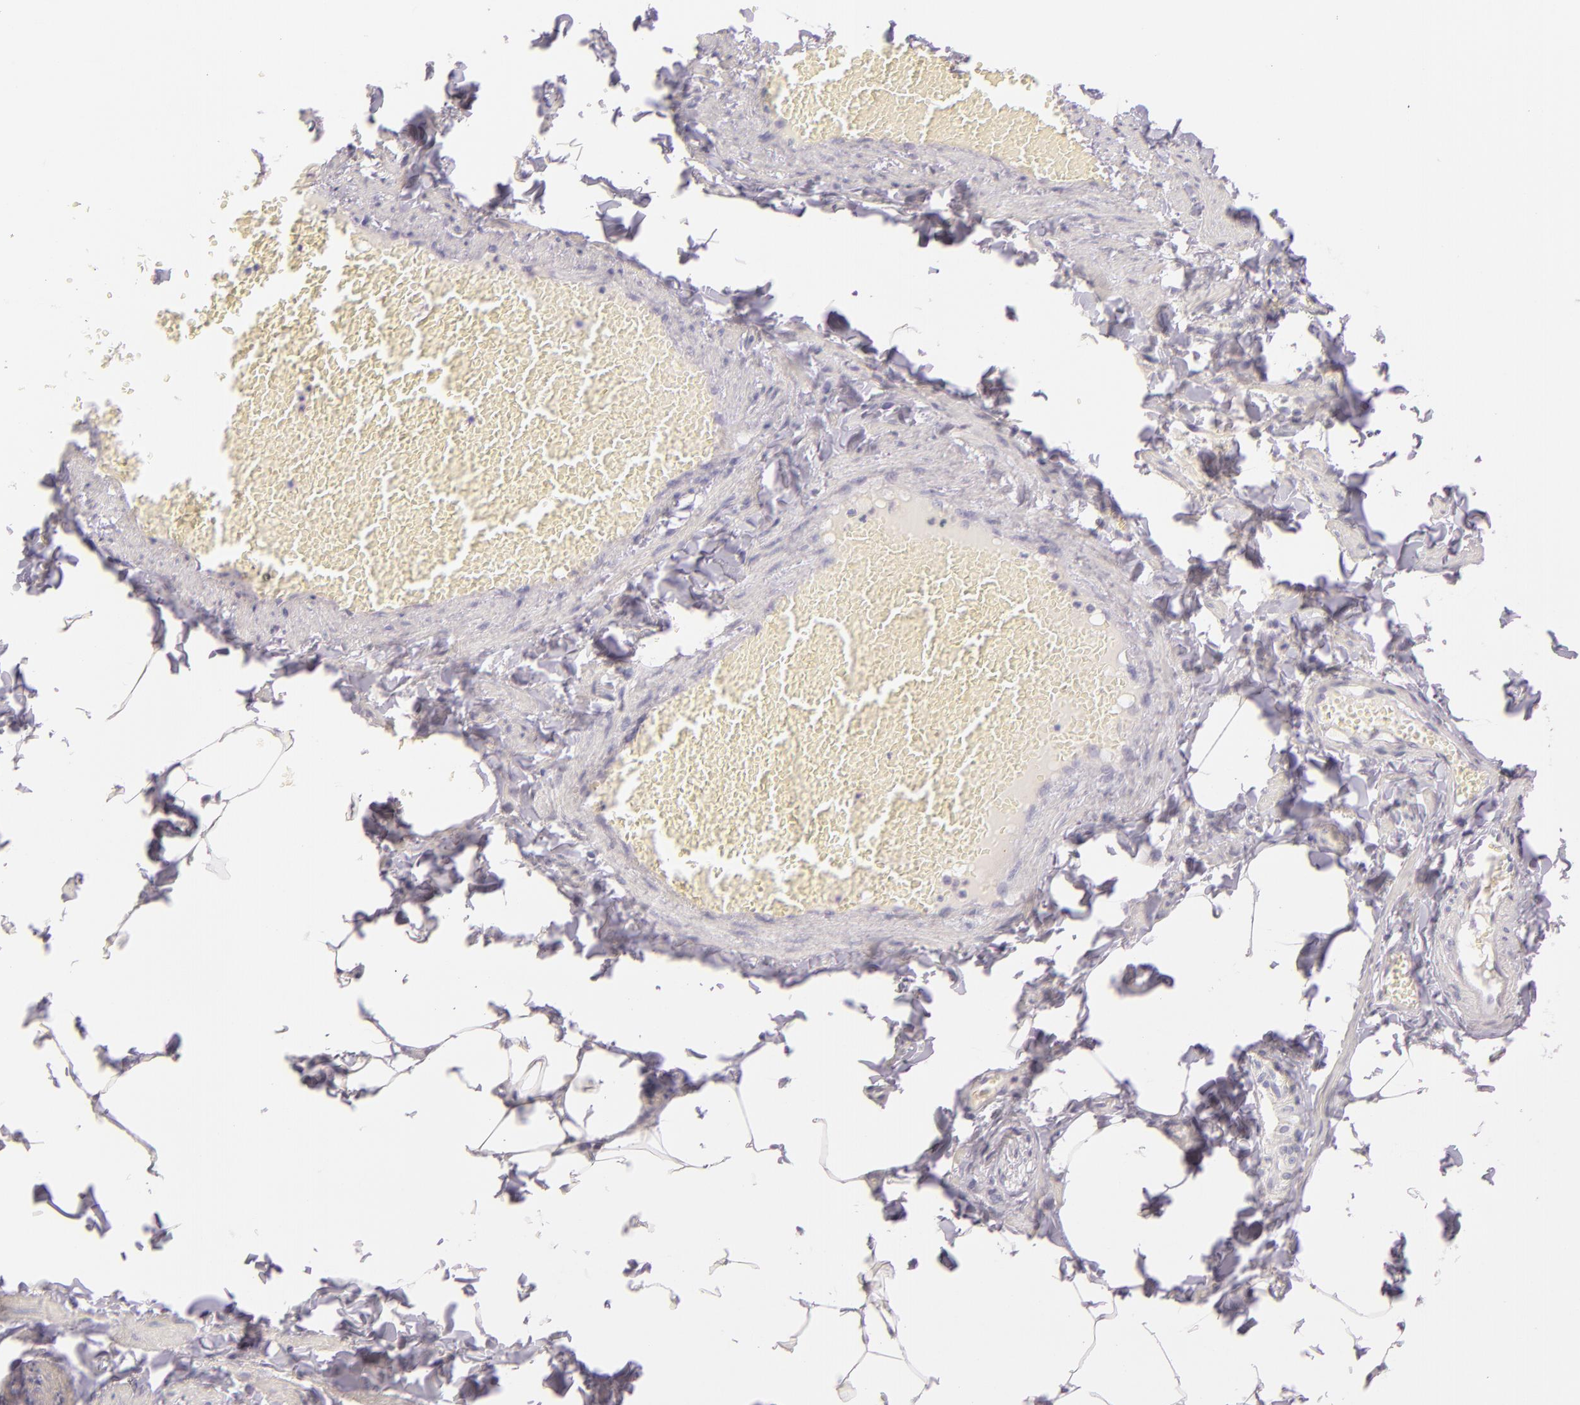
{"staining": {"intensity": "negative", "quantity": "none", "location": "none"}, "tissue": "adipose tissue", "cell_type": "Adipocytes", "image_type": "normal", "snomed": [{"axis": "morphology", "description": "Normal tissue, NOS"}, {"axis": "topography", "description": "Vascular tissue"}], "caption": "Image shows no protein staining in adipocytes of benign adipose tissue.", "gene": "CBS", "patient": {"sex": "male", "age": 41}}